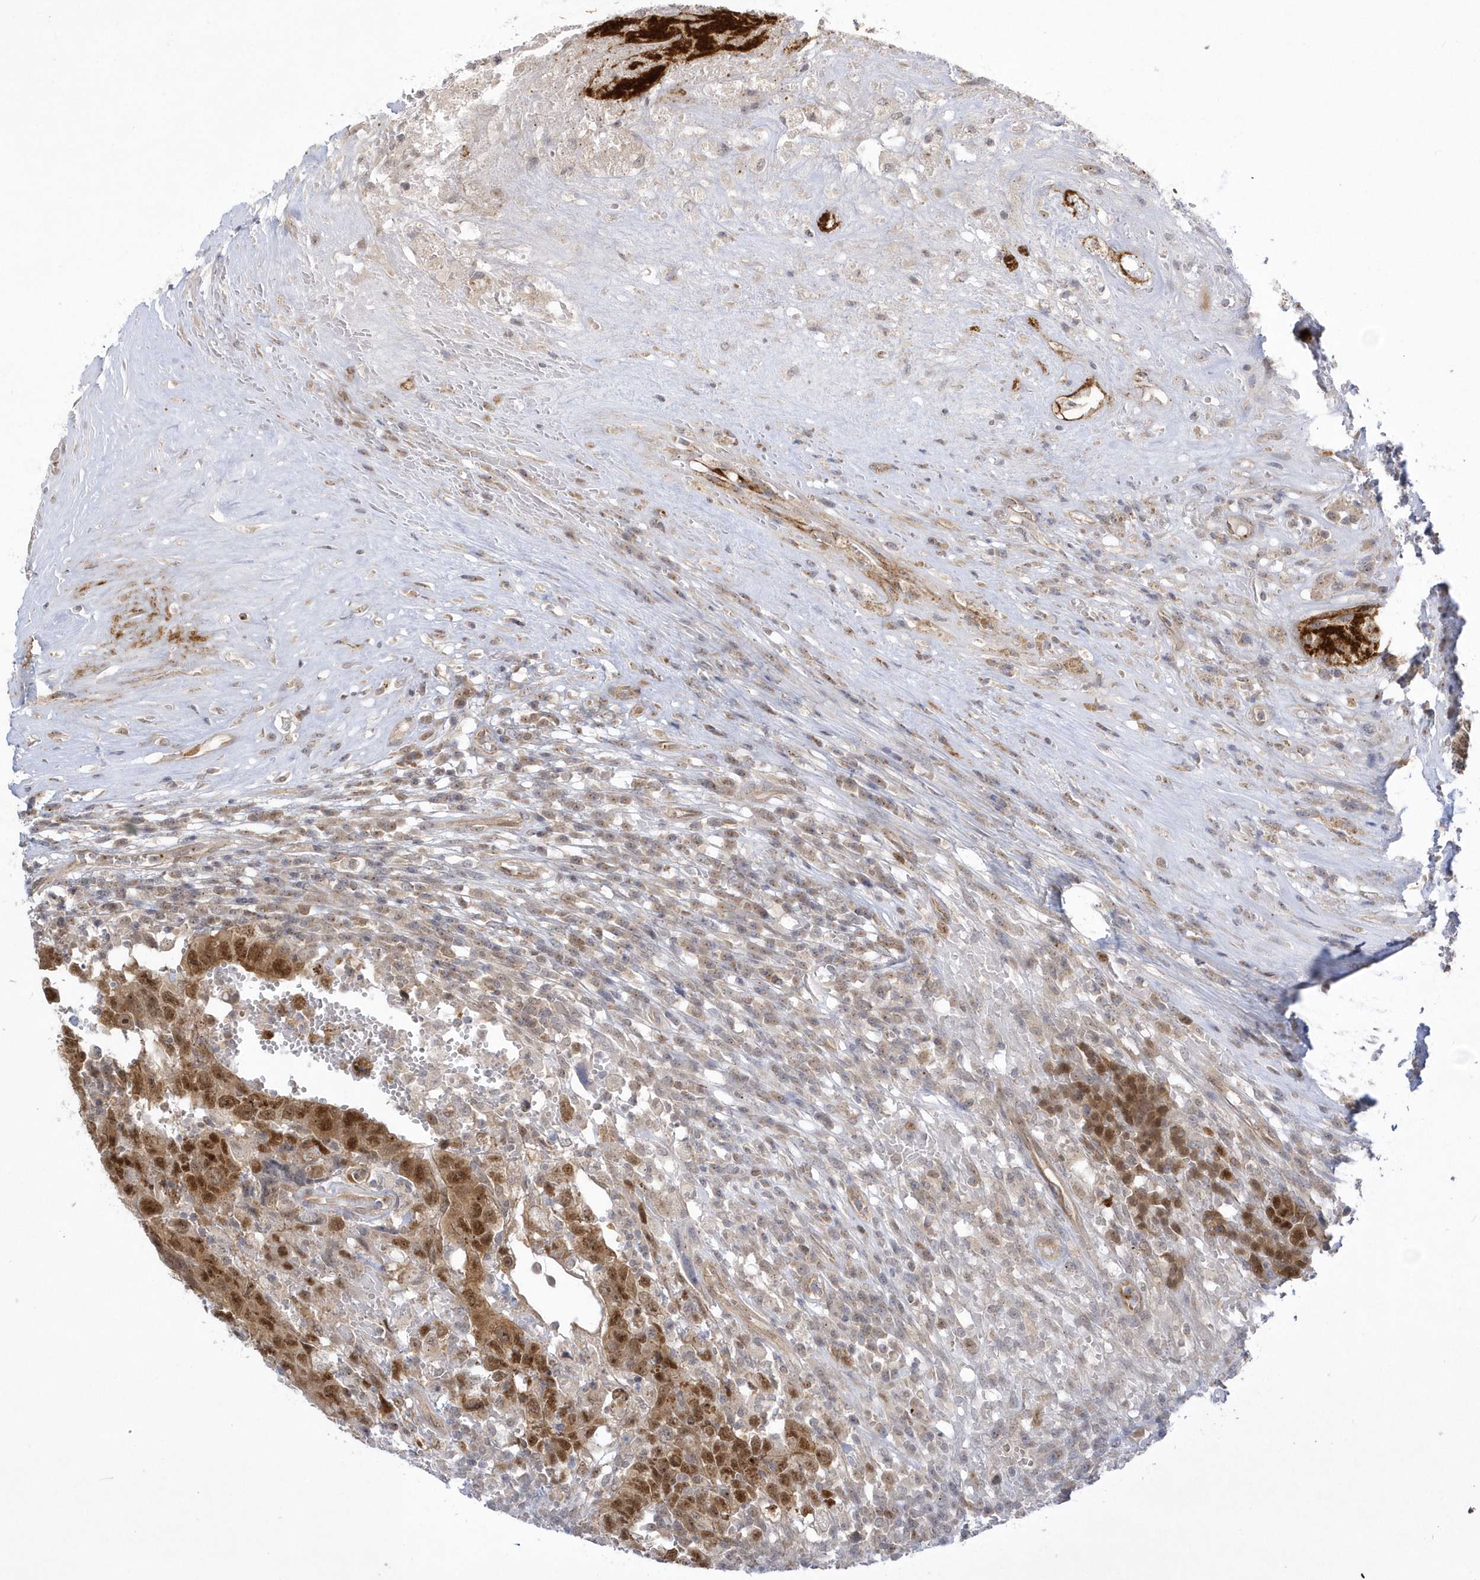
{"staining": {"intensity": "moderate", "quantity": ">75%", "location": "cytoplasmic/membranous,nuclear"}, "tissue": "testis cancer", "cell_type": "Tumor cells", "image_type": "cancer", "snomed": [{"axis": "morphology", "description": "Carcinoma, Embryonal, NOS"}, {"axis": "topography", "description": "Testis"}], "caption": "This photomicrograph displays testis cancer stained with IHC to label a protein in brown. The cytoplasmic/membranous and nuclear of tumor cells show moderate positivity for the protein. Nuclei are counter-stained blue.", "gene": "NAF1", "patient": {"sex": "male", "age": 26}}